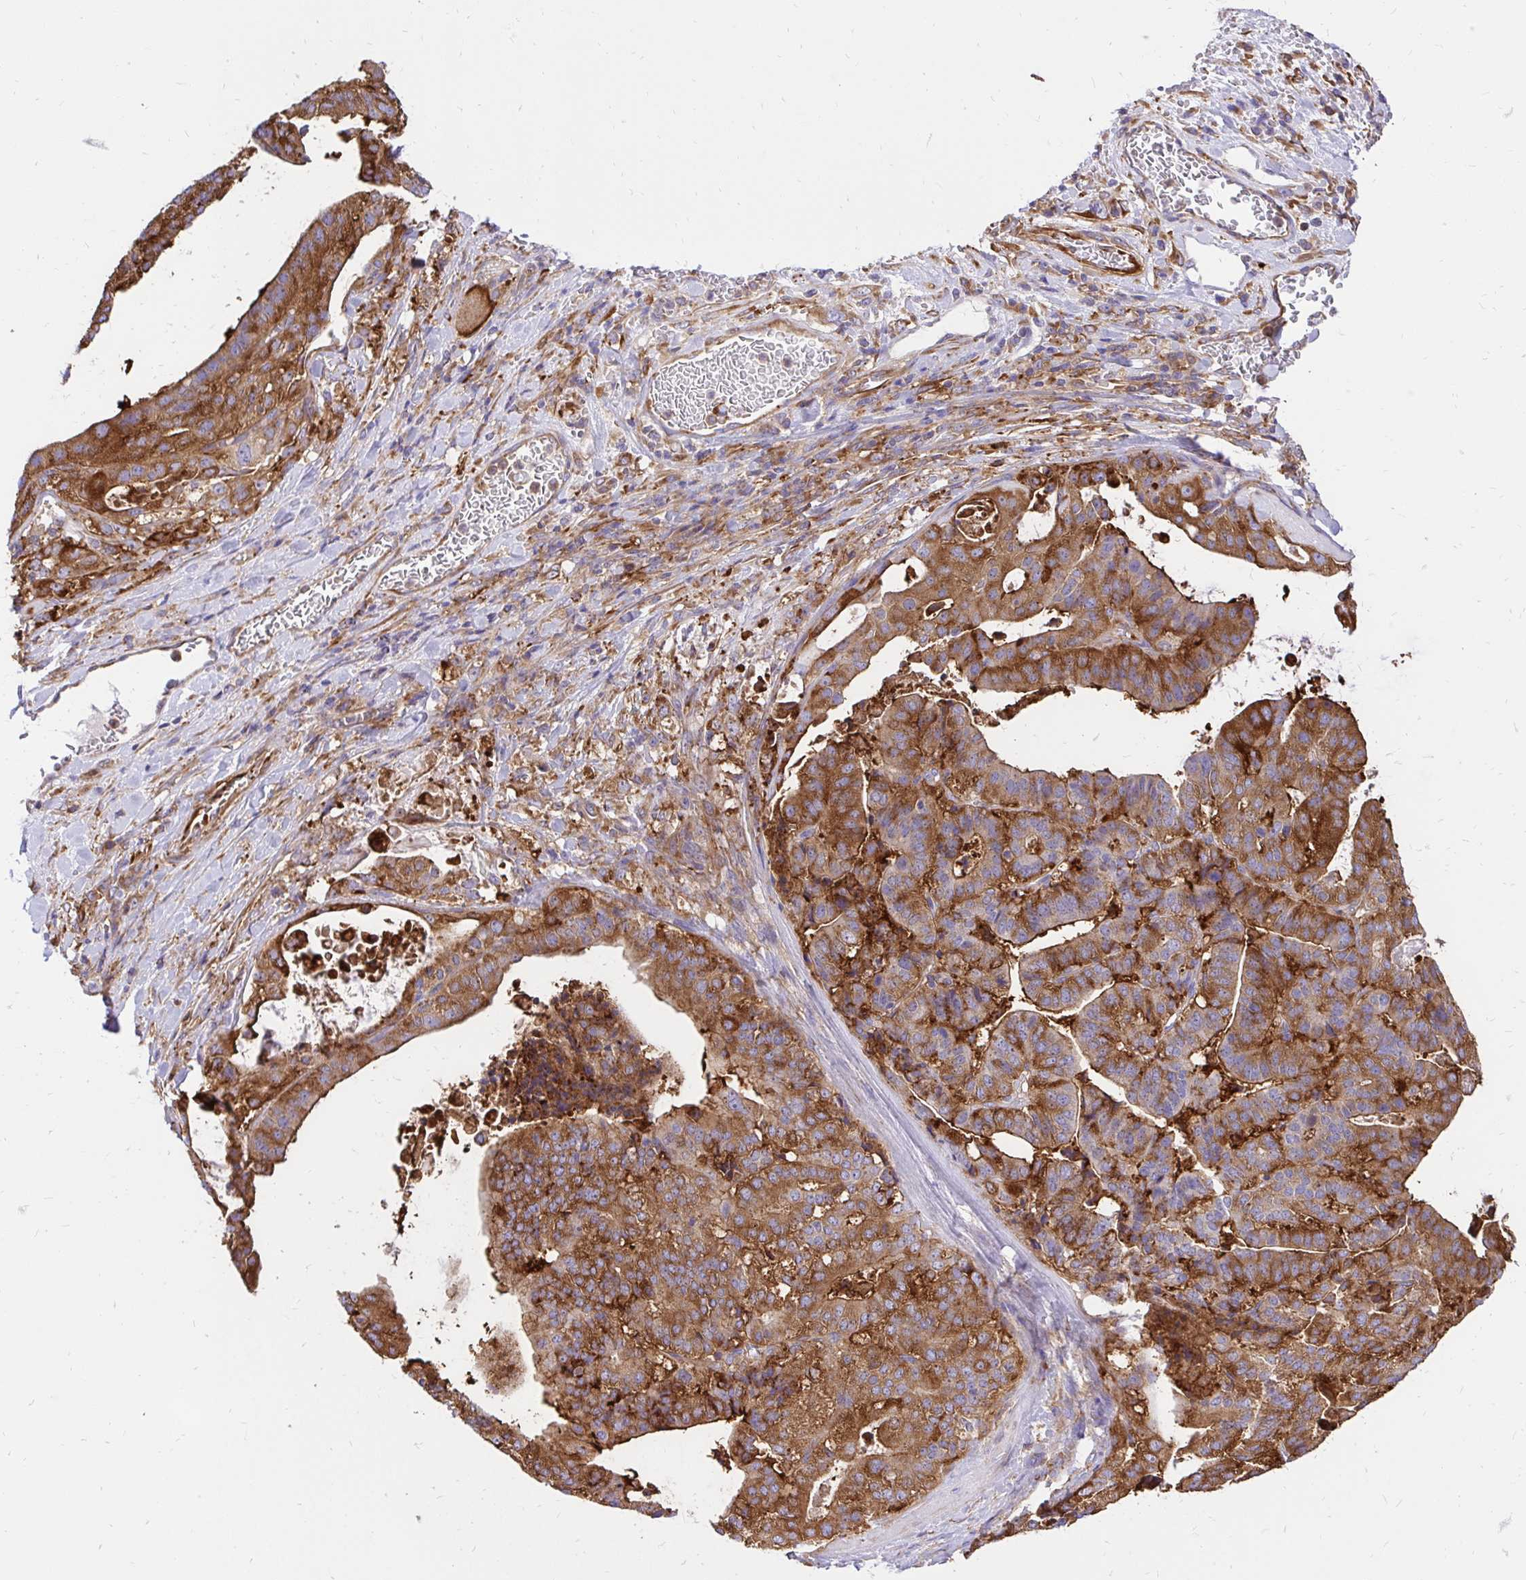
{"staining": {"intensity": "strong", "quantity": ">75%", "location": "cytoplasmic/membranous"}, "tissue": "stomach cancer", "cell_type": "Tumor cells", "image_type": "cancer", "snomed": [{"axis": "morphology", "description": "Adenocarcinoma, NOS"}, {"axis": "topography", "description": "Stomach"}], "caption": "Protein analysis of stomach cancer tissue reveals strong cytoplasmic/membranous positivity in approximately >75% of tumor cells.", "gene": "ABCB10", "patient": {"sex": "male", "age": 48}}